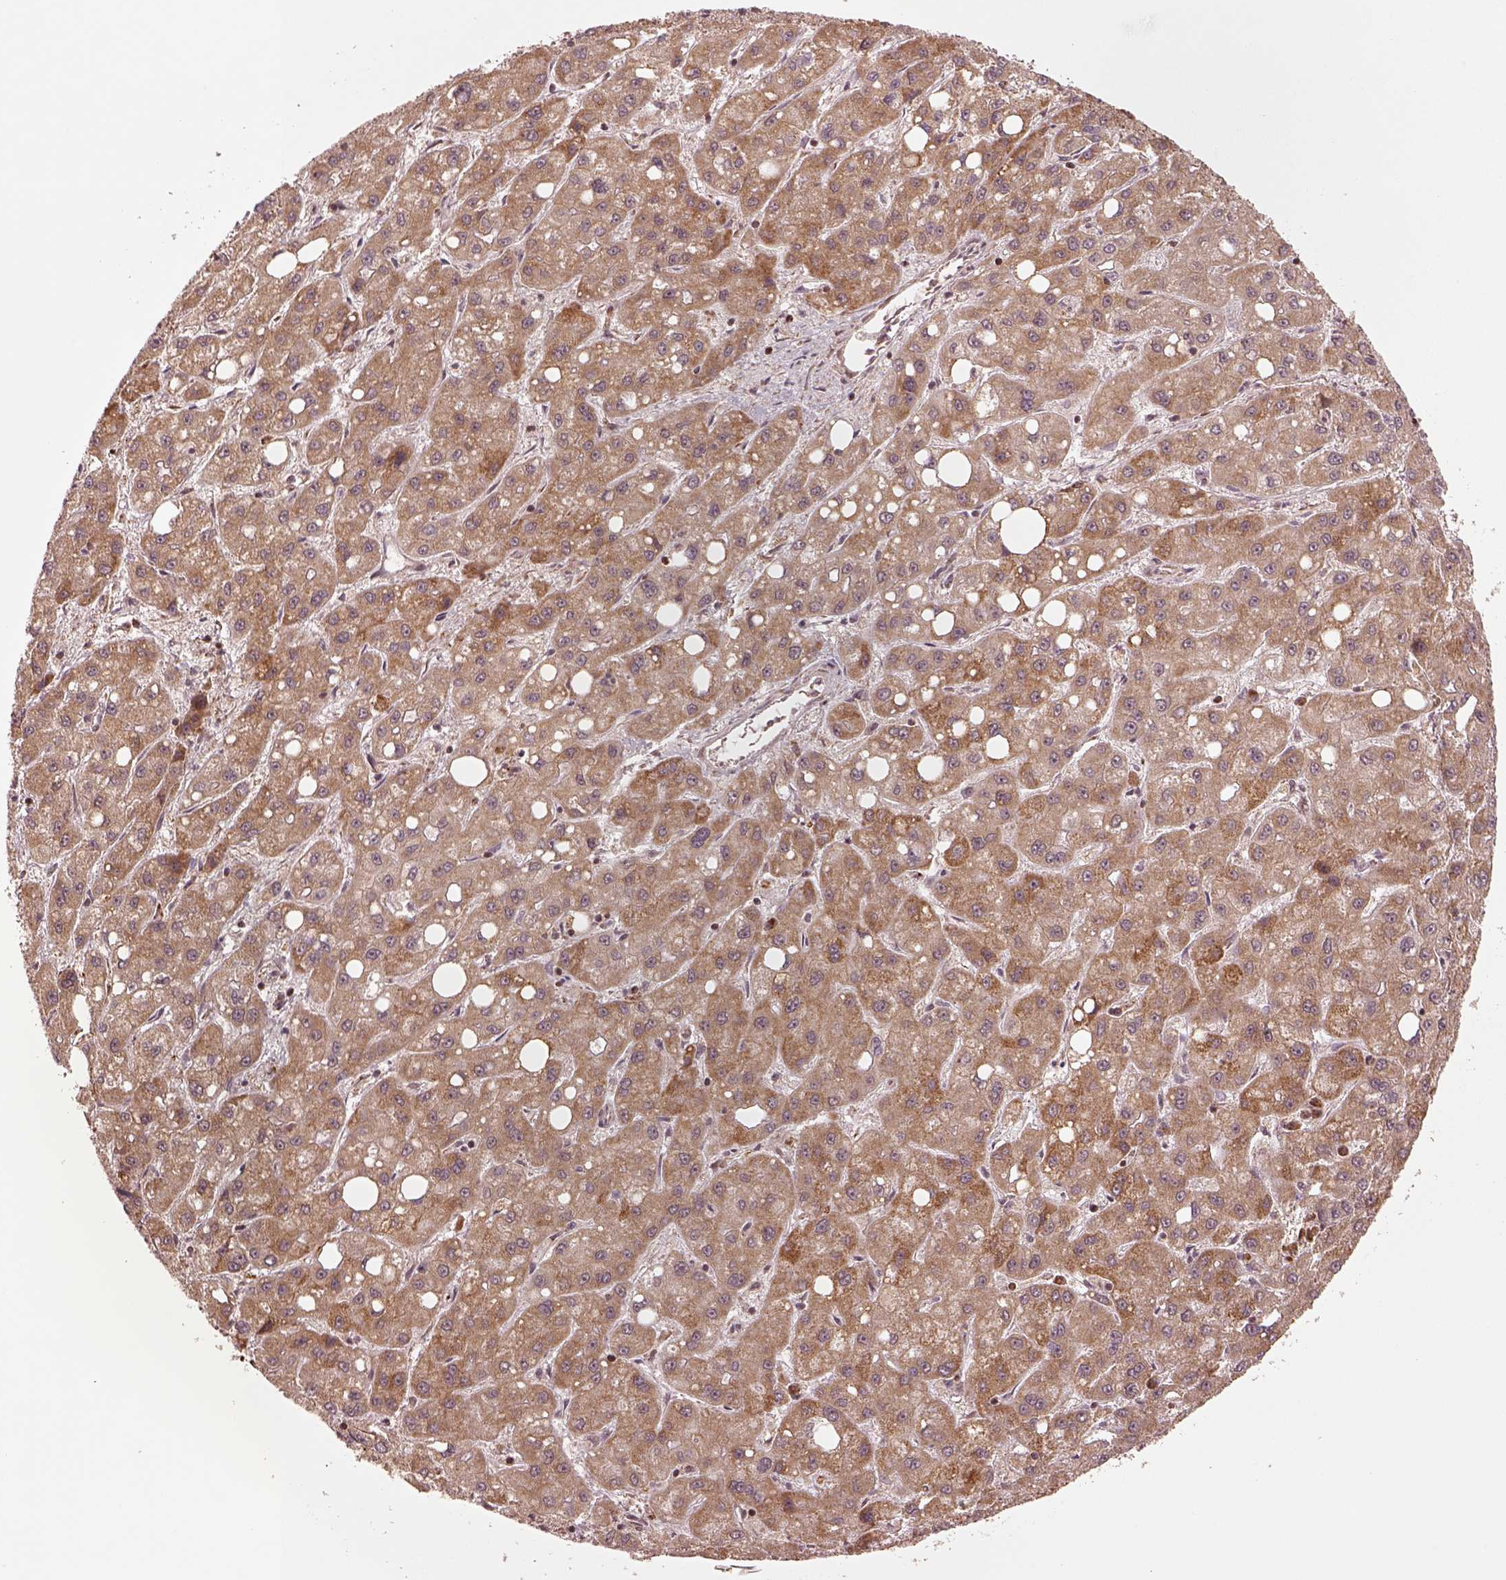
{"staining": {"intensity": "moderate", "quantity": ">75%", "location": "cytoplasmic/membranous"}, "tissue": "liver cancer", "cell_type": "Tumor cells", "image_type": "cancer", "snomed": [{"axis": "morphology", "description": "Carcinoma, Hepatocellular, NOS"}, {"axis": "topography", "description": "Liver"}], "caption": "Immunohistochemical staining of human liver hepatocellular carcinoma demonstrates medium levels of moderate cytoplasmic/membranous protein staining in about >75% of tumor cells. (DAB = brown stain, brightfield microscopy at high magnification).", "gene": "SEL1L3", "patient": {"sex": "male", "age": 73}}